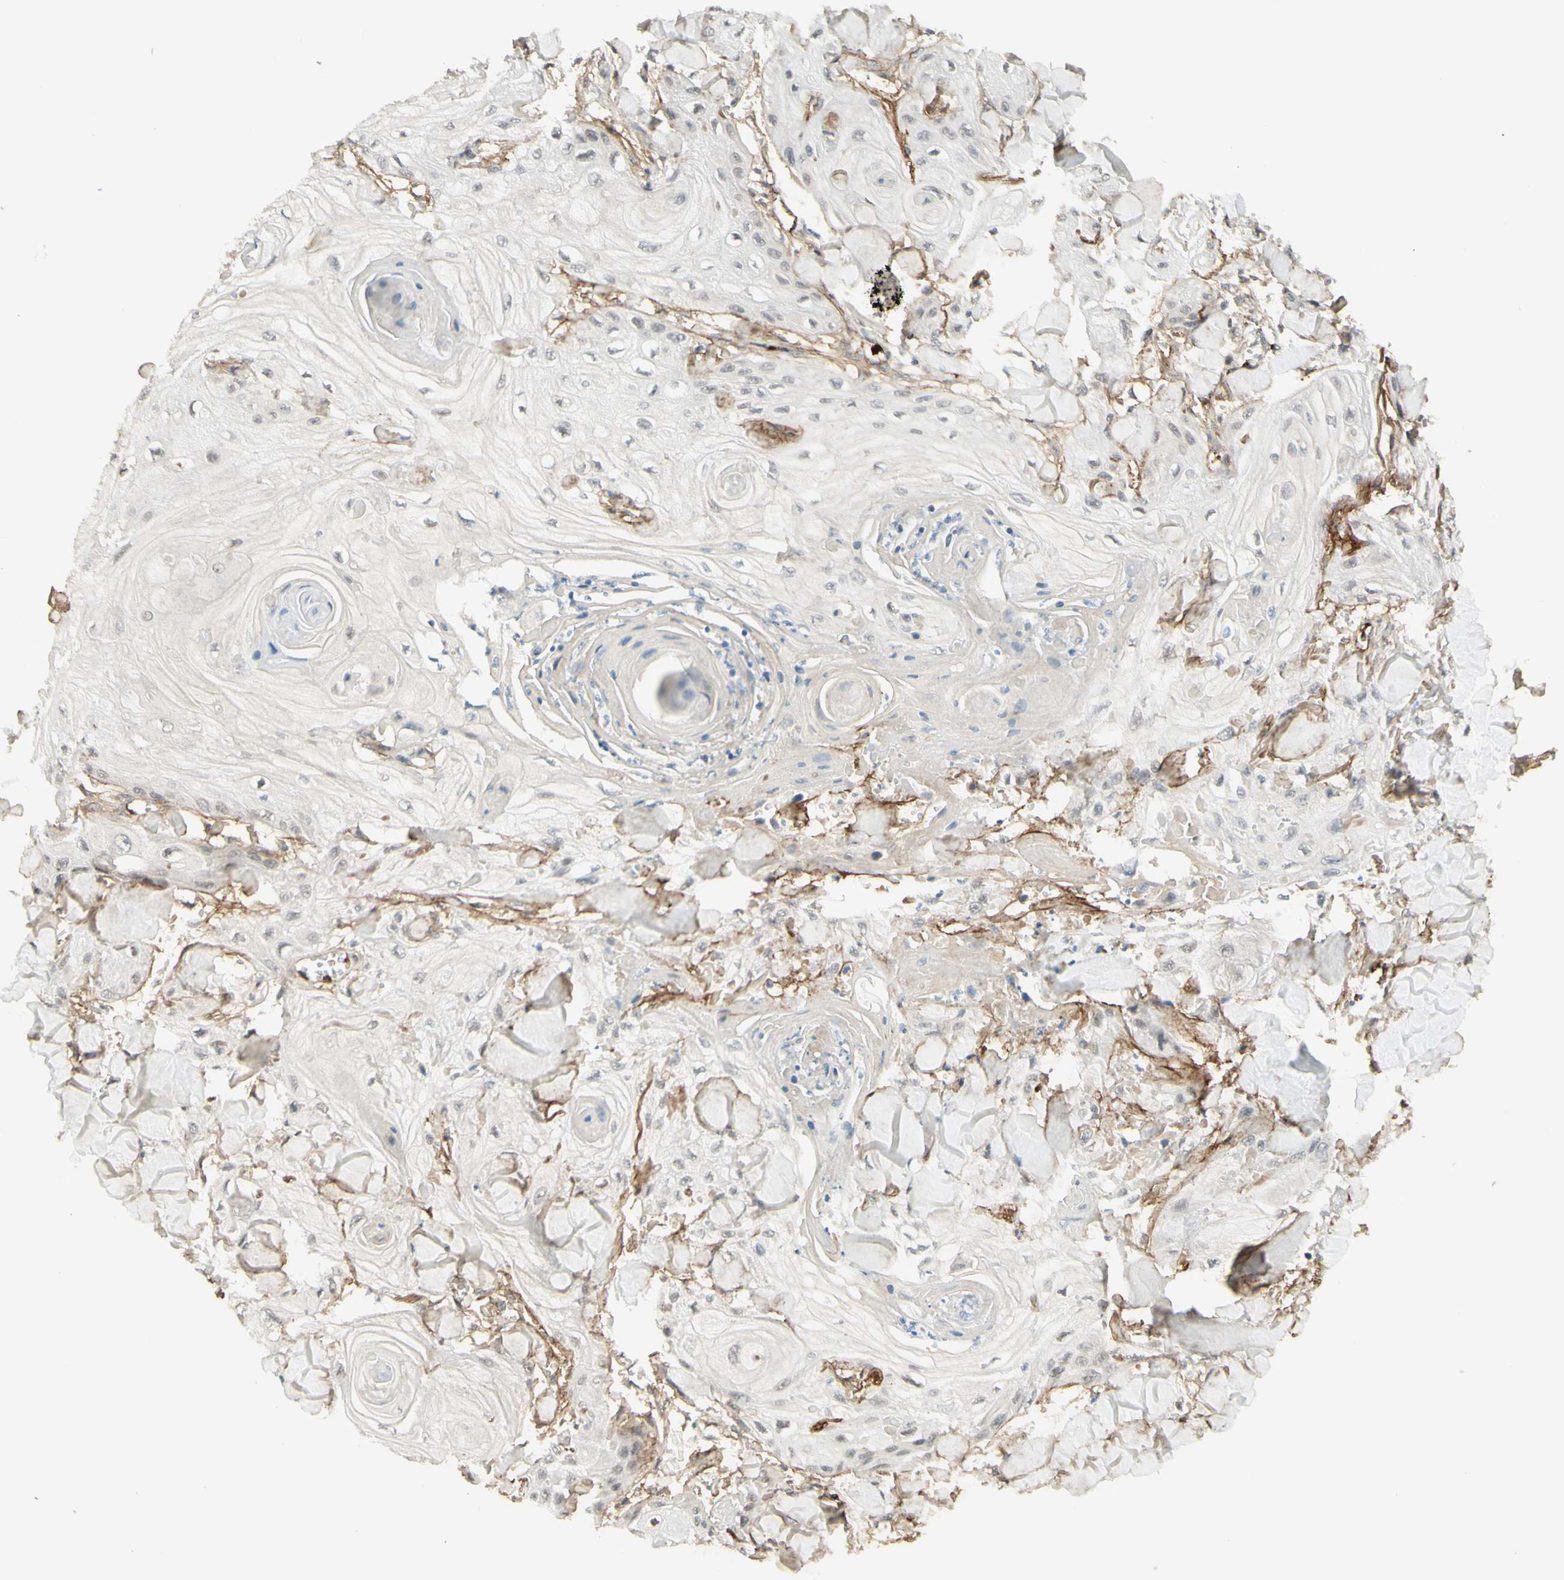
{"staining": {"intensity": "negative", "quantity": "none", "location": "none"}, "tissue": "skin cancer", "cell_type": "Tumor cells", "image_type": "cancer", "snomed": [{"axis": "morphology", "description": "Squamous cell carcinoma, NOS"}, {"axis": "topography", "description": "Skin"}], "caption": "This is a image of IHC staining of skin cancer (squamous cell carcinoma), which shows no staining in tumor cells.", "gene": "ANGPT2", "patient": {"sex": "male", "age": 74}}